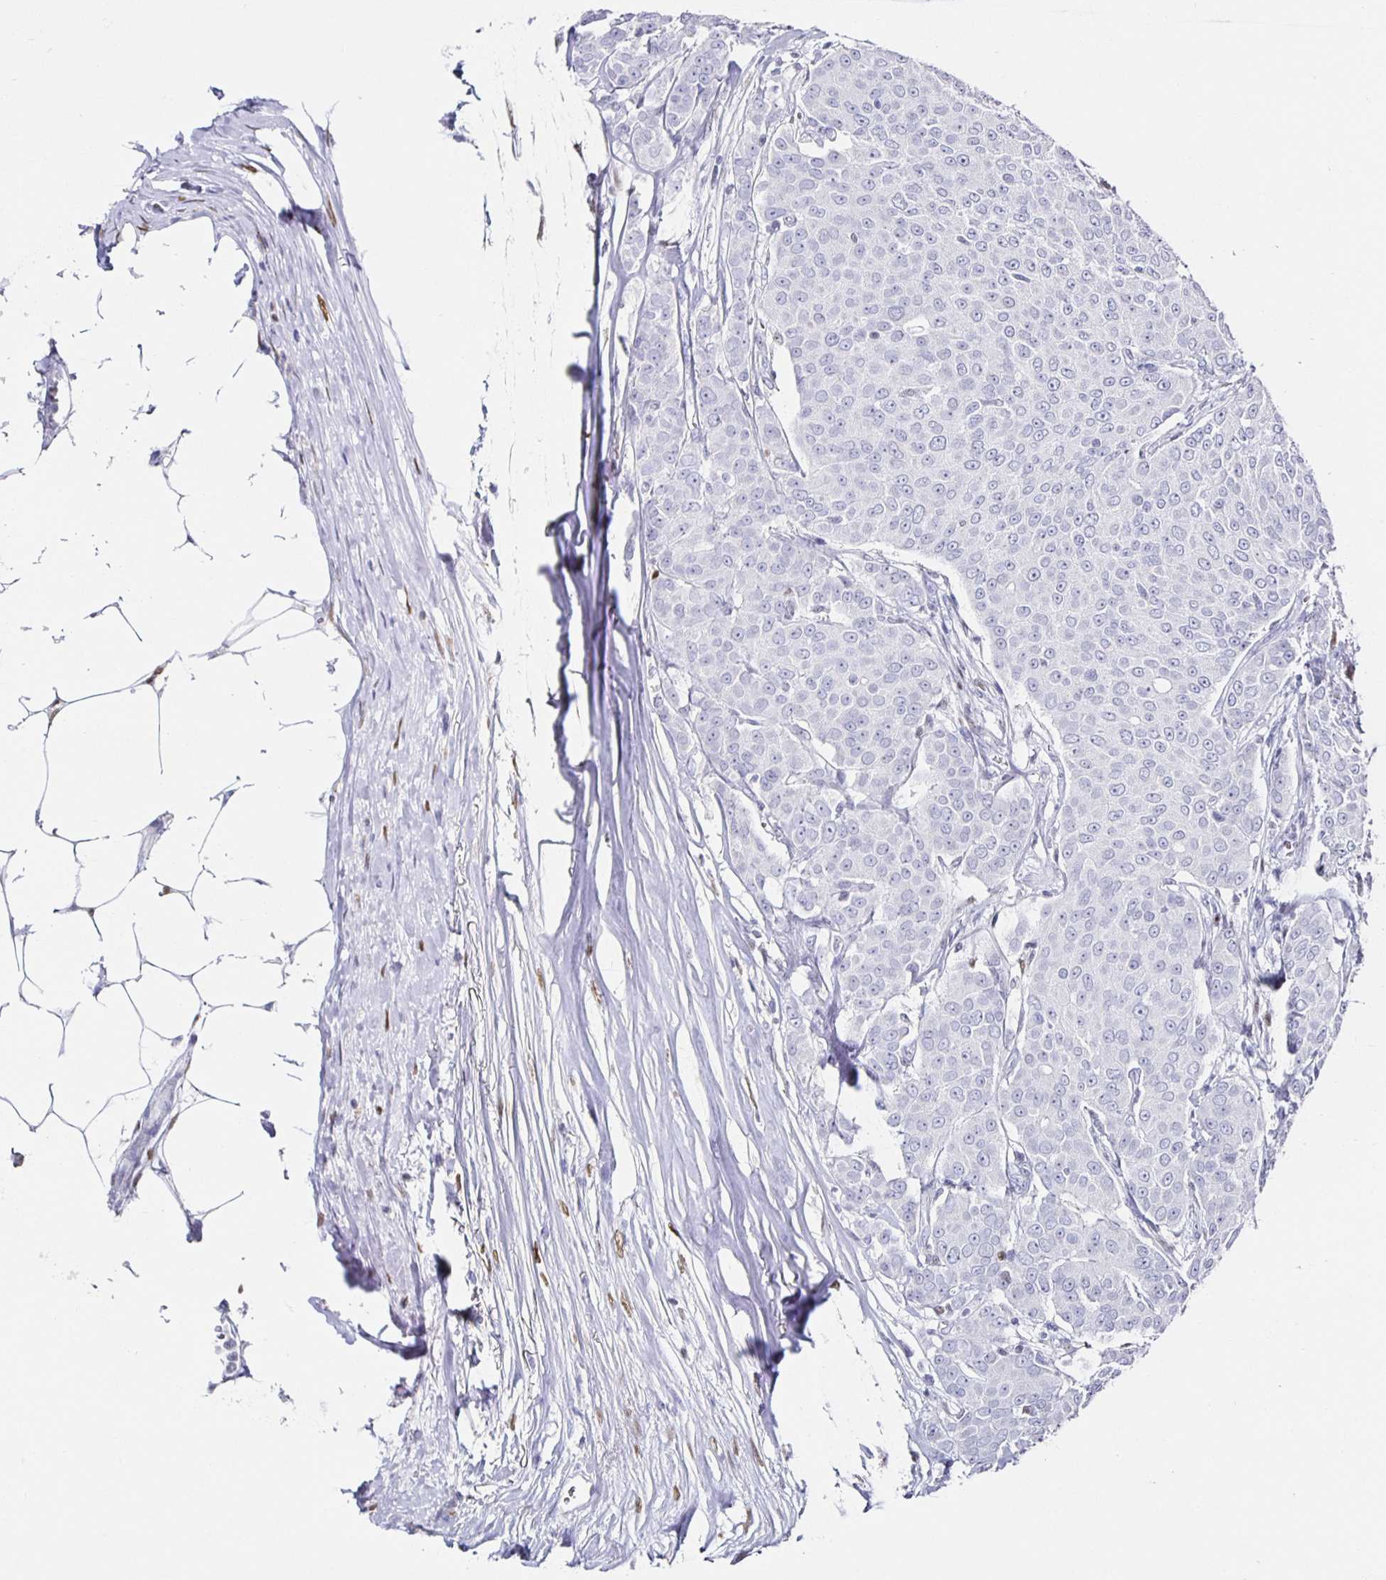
{"staining": {"intensity": "negative", "quantity": "none", "location": "none"}, "tissue": "breast cancer", "cell_type": "Tumor cells", "image_type": "cancer", "snomed": [{"axis": "morphology", "description": "Duct carcinoma"}, {"axis": "topography", "description": "Breast"}], "caption": "A histopathology image of breast cancer stained for a protein reveals no brown staining in tumor cells. The staining is performed using DAB (3,3'-diaminobenzidine) brown chromogen with nuclei counter-stained in using hematoxylin.", "gene": "RUNX2", "patient": {"sex": "female", "age": 91}}